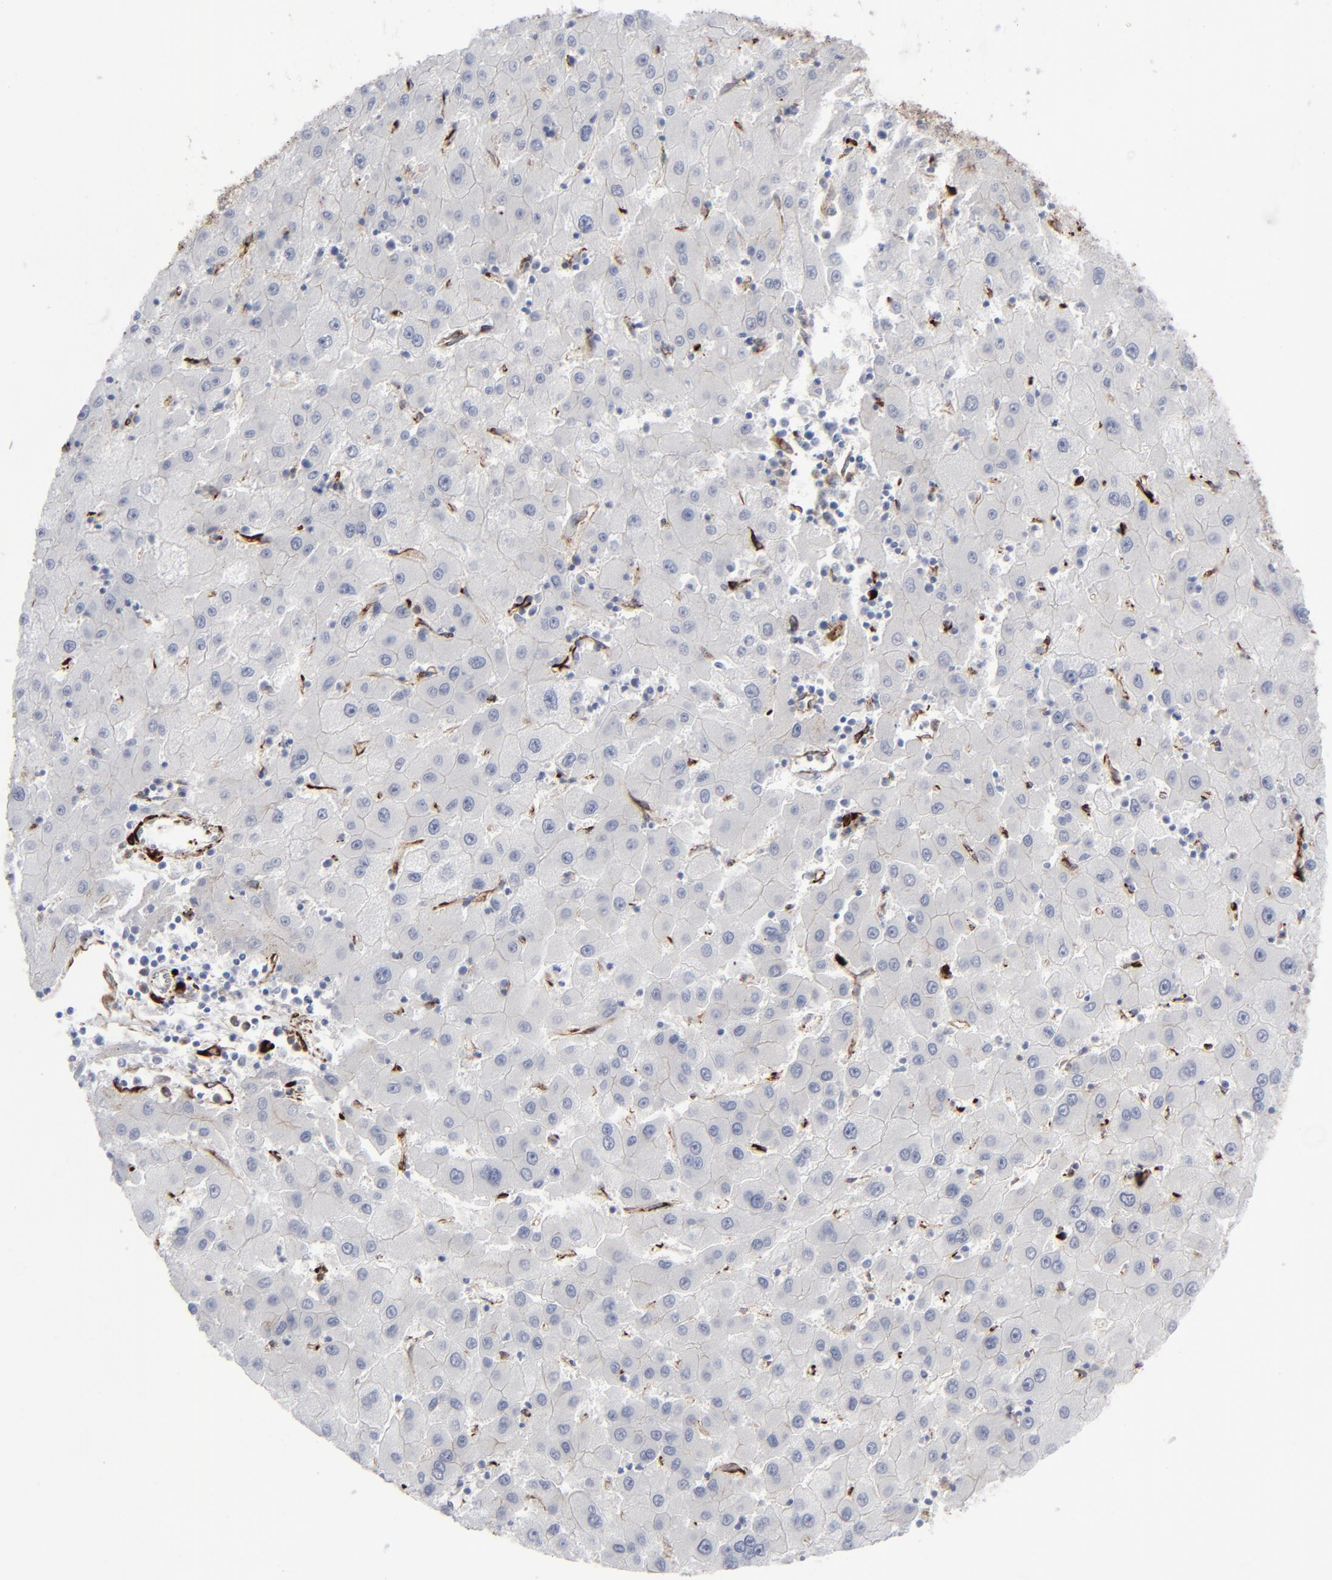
{"staining": {"intensity": "negative", "quantity": "none", "location": "none"}, "tissue": "liver cancer", "cell_type": "Tumor cells", "image_type": "cancer", "snomed": [{"axis": "morphology", "description": "Carcinoma, Hepatocellular, NOS"}, {"axis": "topography", "description": "Liver"}], "caption": "The photomicrograph demonstrates no significant staining in tumor cells of liver hepatocellular carcinoma.", "gene": "SPARC", "patient": {"sex": "male", "age": 72}}